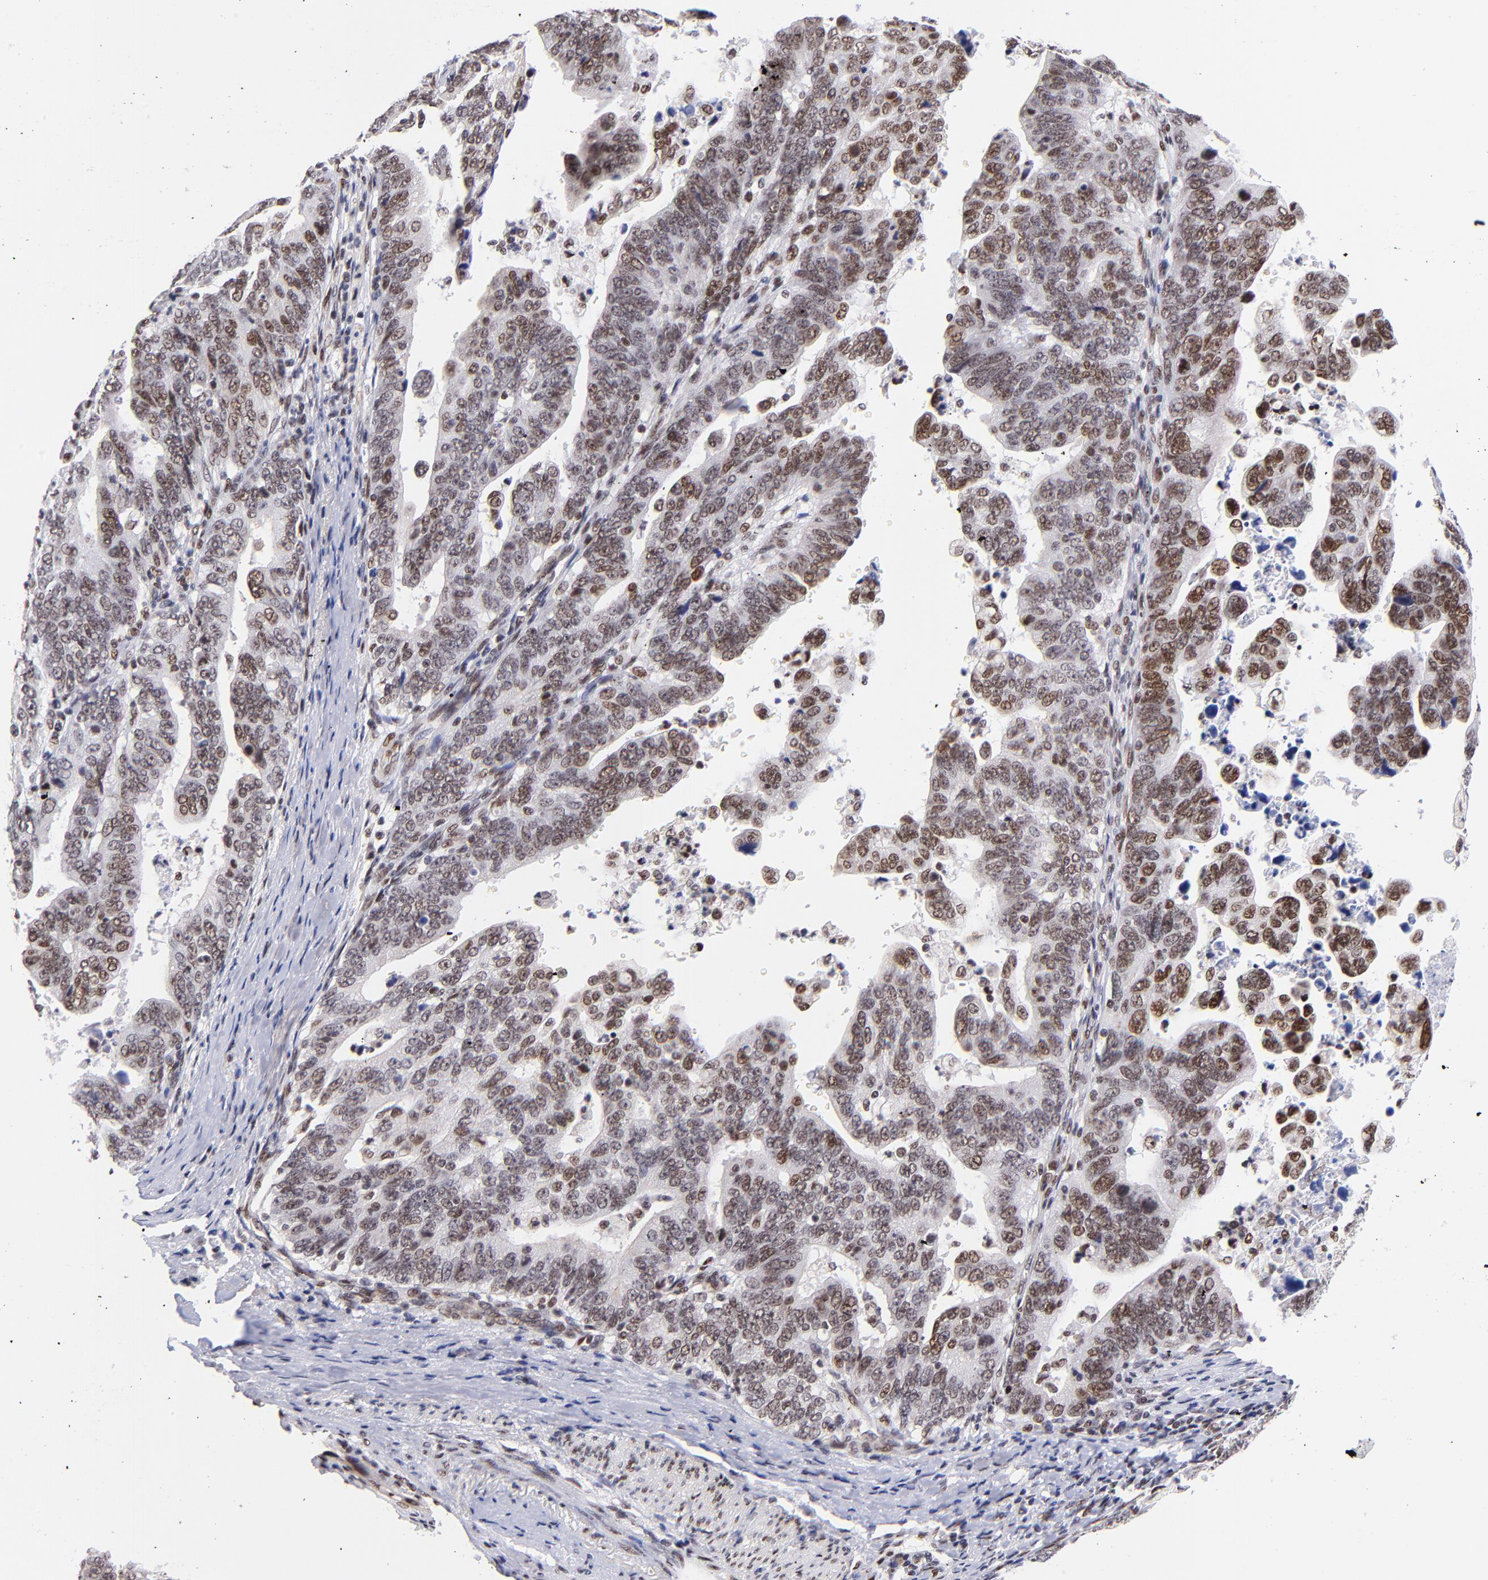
{"staining": {"intensity": "moderate", "quantity": ">75%", "location": "nuclear"}, "tissue": "stomach cancer", "cell_type": "Tumor cells", "image_type": "cancer", "snomed": [{"axis": "morphology", "description": "Adenocarcinoma, NOS"}, {"axis": "topography", "description": "Stomach, upper"}], "caption": "An immunohistochemistry histopathology image of neoplastic tissue is shown. Protein staining in brown shows moderate nuclear positivity in adenocarcinoma (stomach) within tumor cells.", "gene": "MIDEAS", "patient": {"sex": "female", "age": 50}}